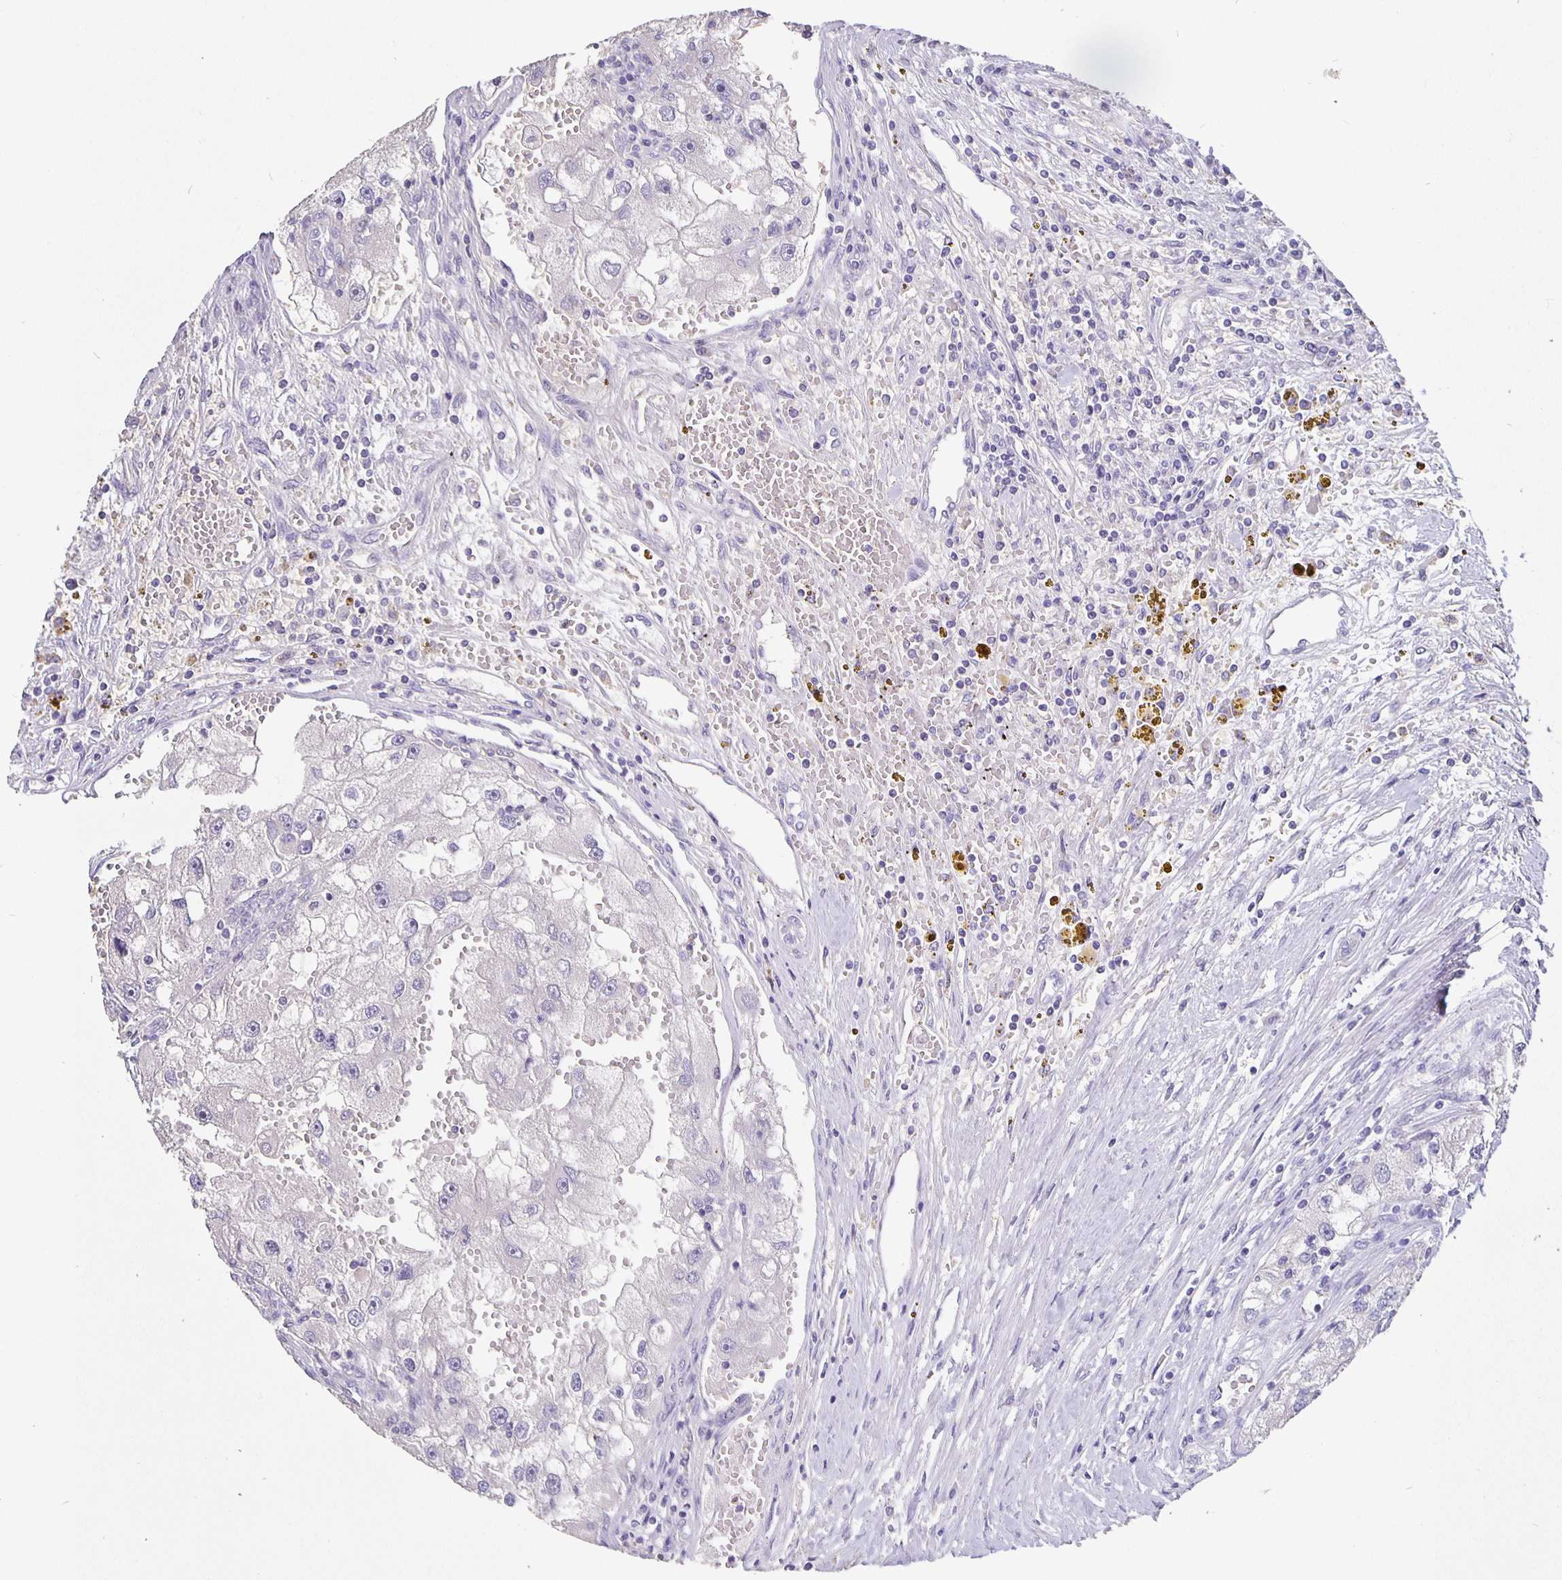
{"staining": {"intensity": "negative", "quantity": "none", "location": "none"}, "tissue": "renal cancer", "cell_type": "Tumor cells", "image_type": "cancer", "snomed": [{"axis": "morphology", "description": "Adenocarcinoma, NOS"}, {"axis": "topography", "description": "Kidney"}], "caption": "DAB (3,3'-diaminobenzidine) immunohistochemical staining of renal cancer demonstrates no significant expression in tumor cells.", "gene": "CFAP74", "patient": {"sex": "male", "age": 63}}